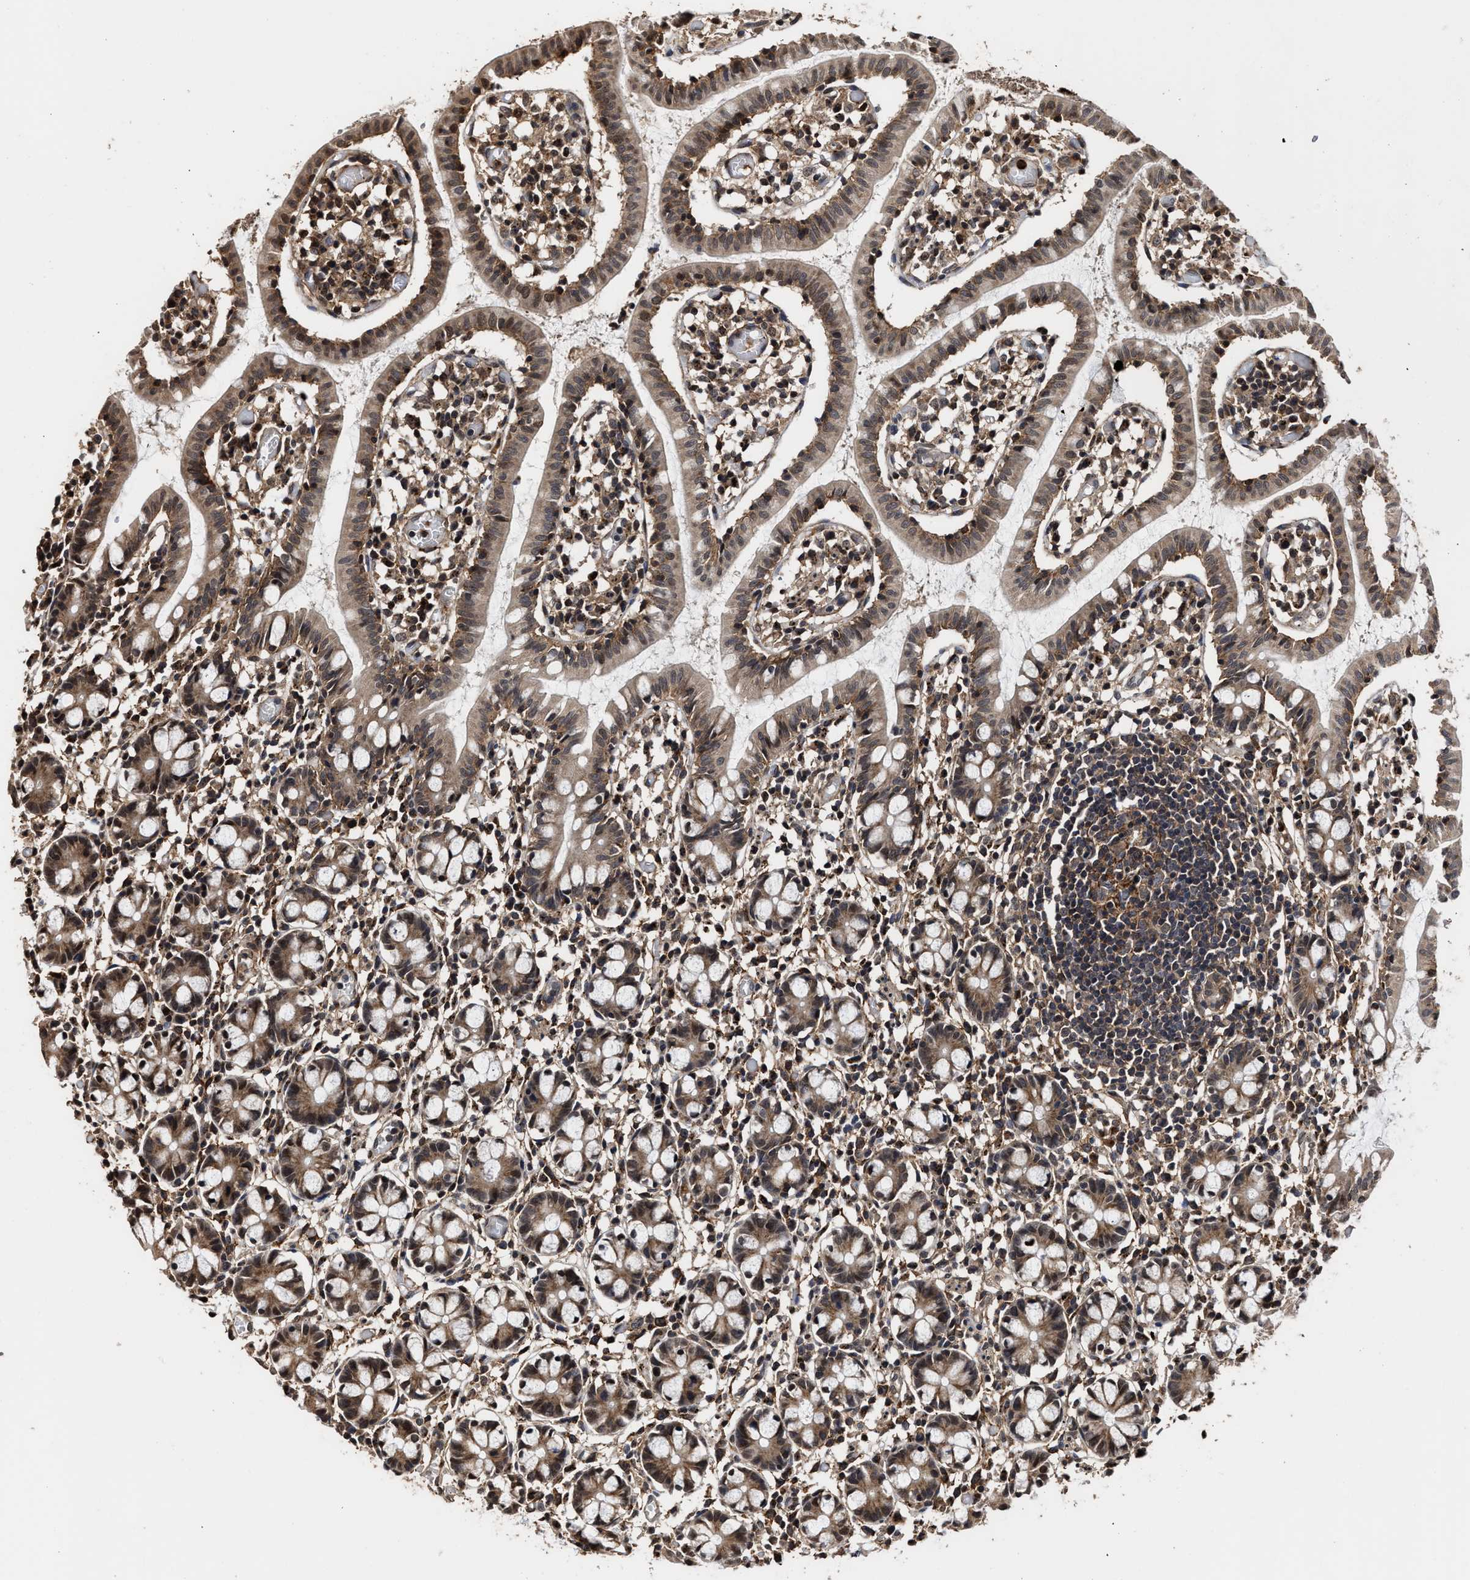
{"staining": {"intensity": "moderate", "quantity": ">75%", "location": "cytoplasmic/membranous,nuclear"}, "tissue": "small intestine", "cell_type": "Glandular cells", "image_type": "normal", "snomed": [{"axis": "morphology", "description": "Normal tissue, NOS"}, {"axis": "morphology", "description": "Cystadenocarcinoma, serous, Metastatic site"}, {"axis": "topography", "description": "Small intestine"}], "caption": "Protein analysis of normal small intestine shows moderate cytoplasmic/membranous,nuclear expression in about >75% of glandular cells.", "gene": "SEPTIN2", "patient": {"sex": "female", "age": 61}}